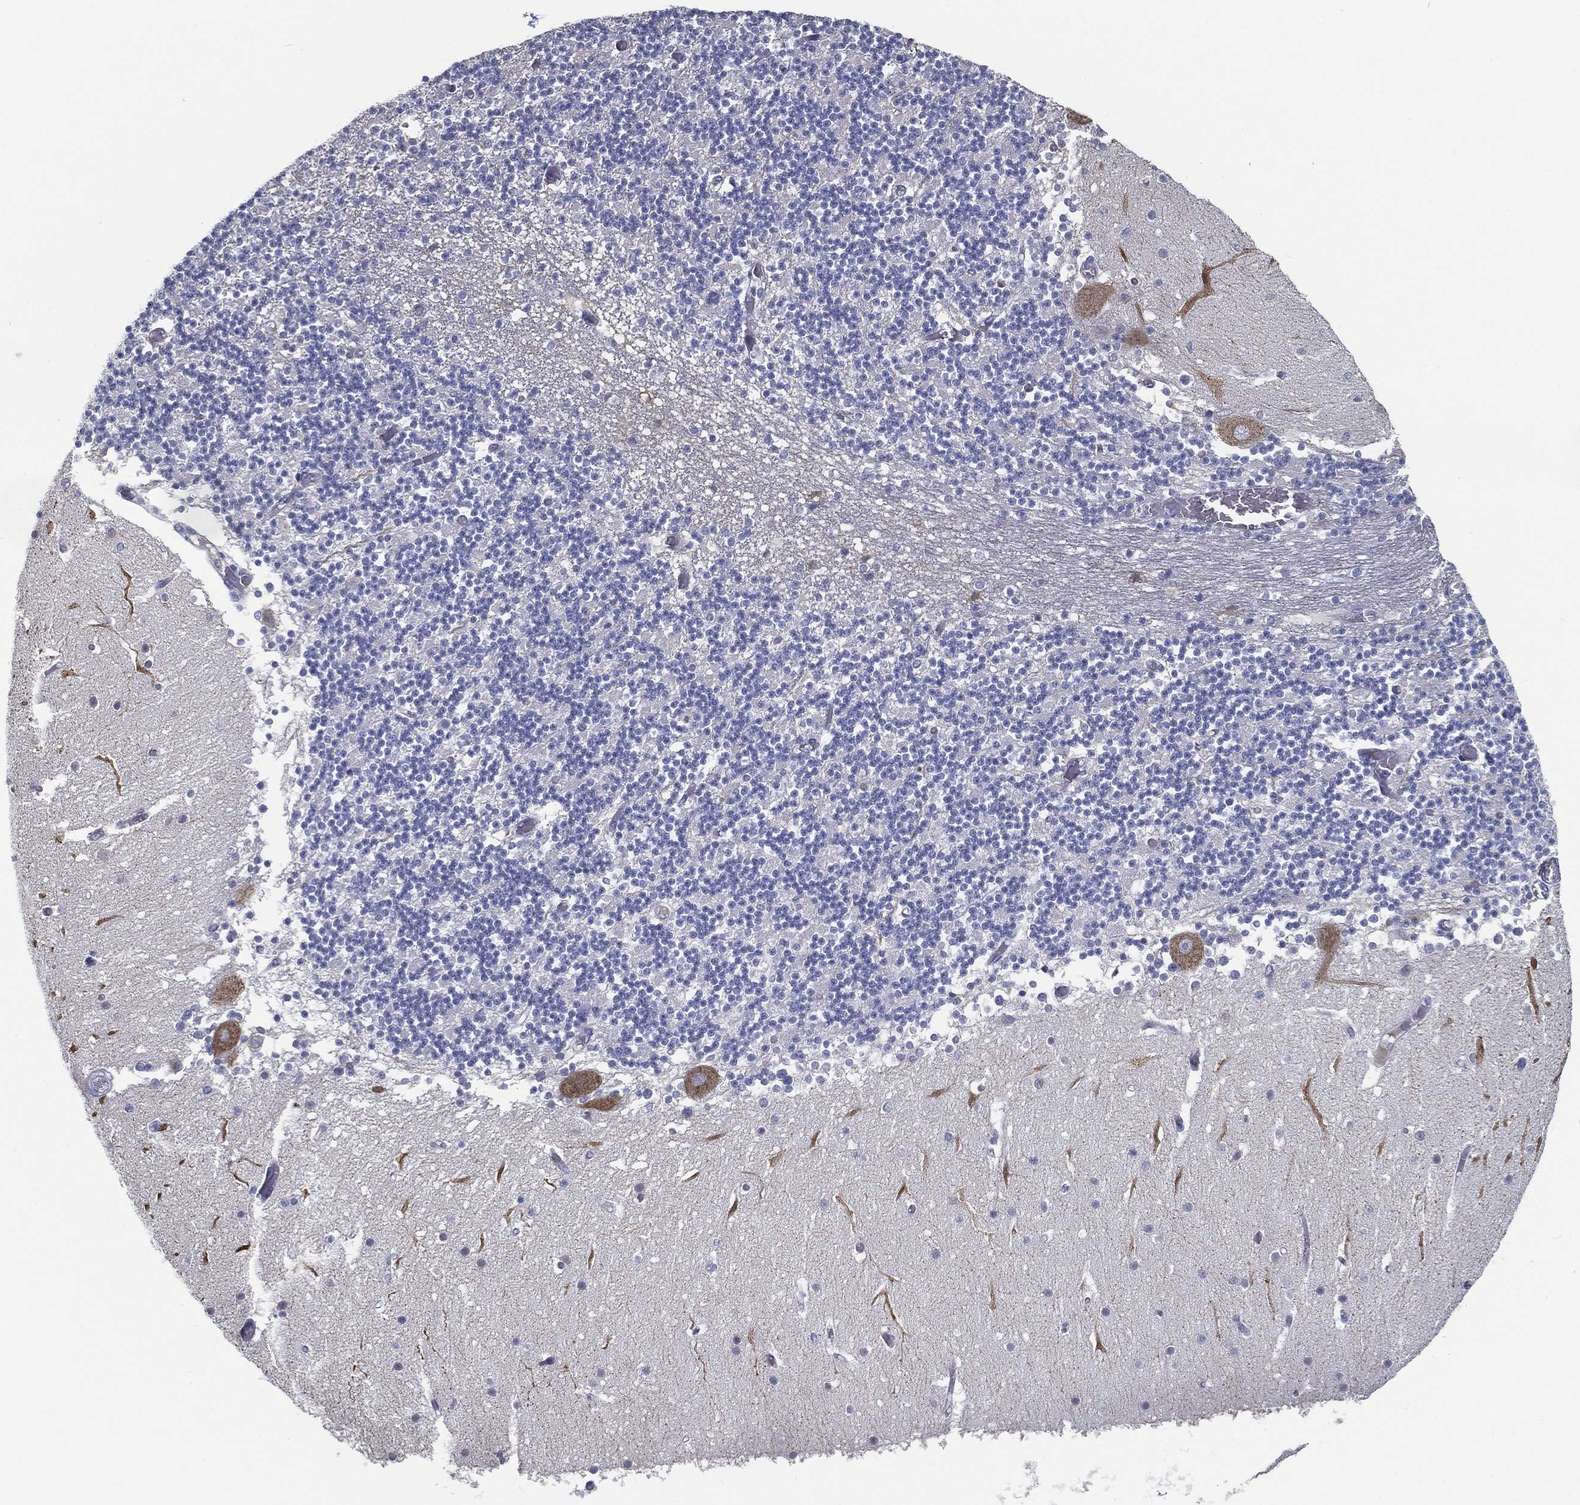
{"staining": {"intensity": "negative", "quantity": "none", "location": "none"}, "tissue": "cerebellum", "cell_type": "Cells in granular layer", "image_type": "normal", "snomed": [{"axis": "morphology", "description": "Normal tissue, NOS"}, {"axis": "topography", "description": "Cerebellum"}], "caption": "Immunohistochemical staining of benign human cerebellum reveals no significant expression in cells in granular layer.", "gene": "STS", "patient": {"sex": "female", "age": 28}}